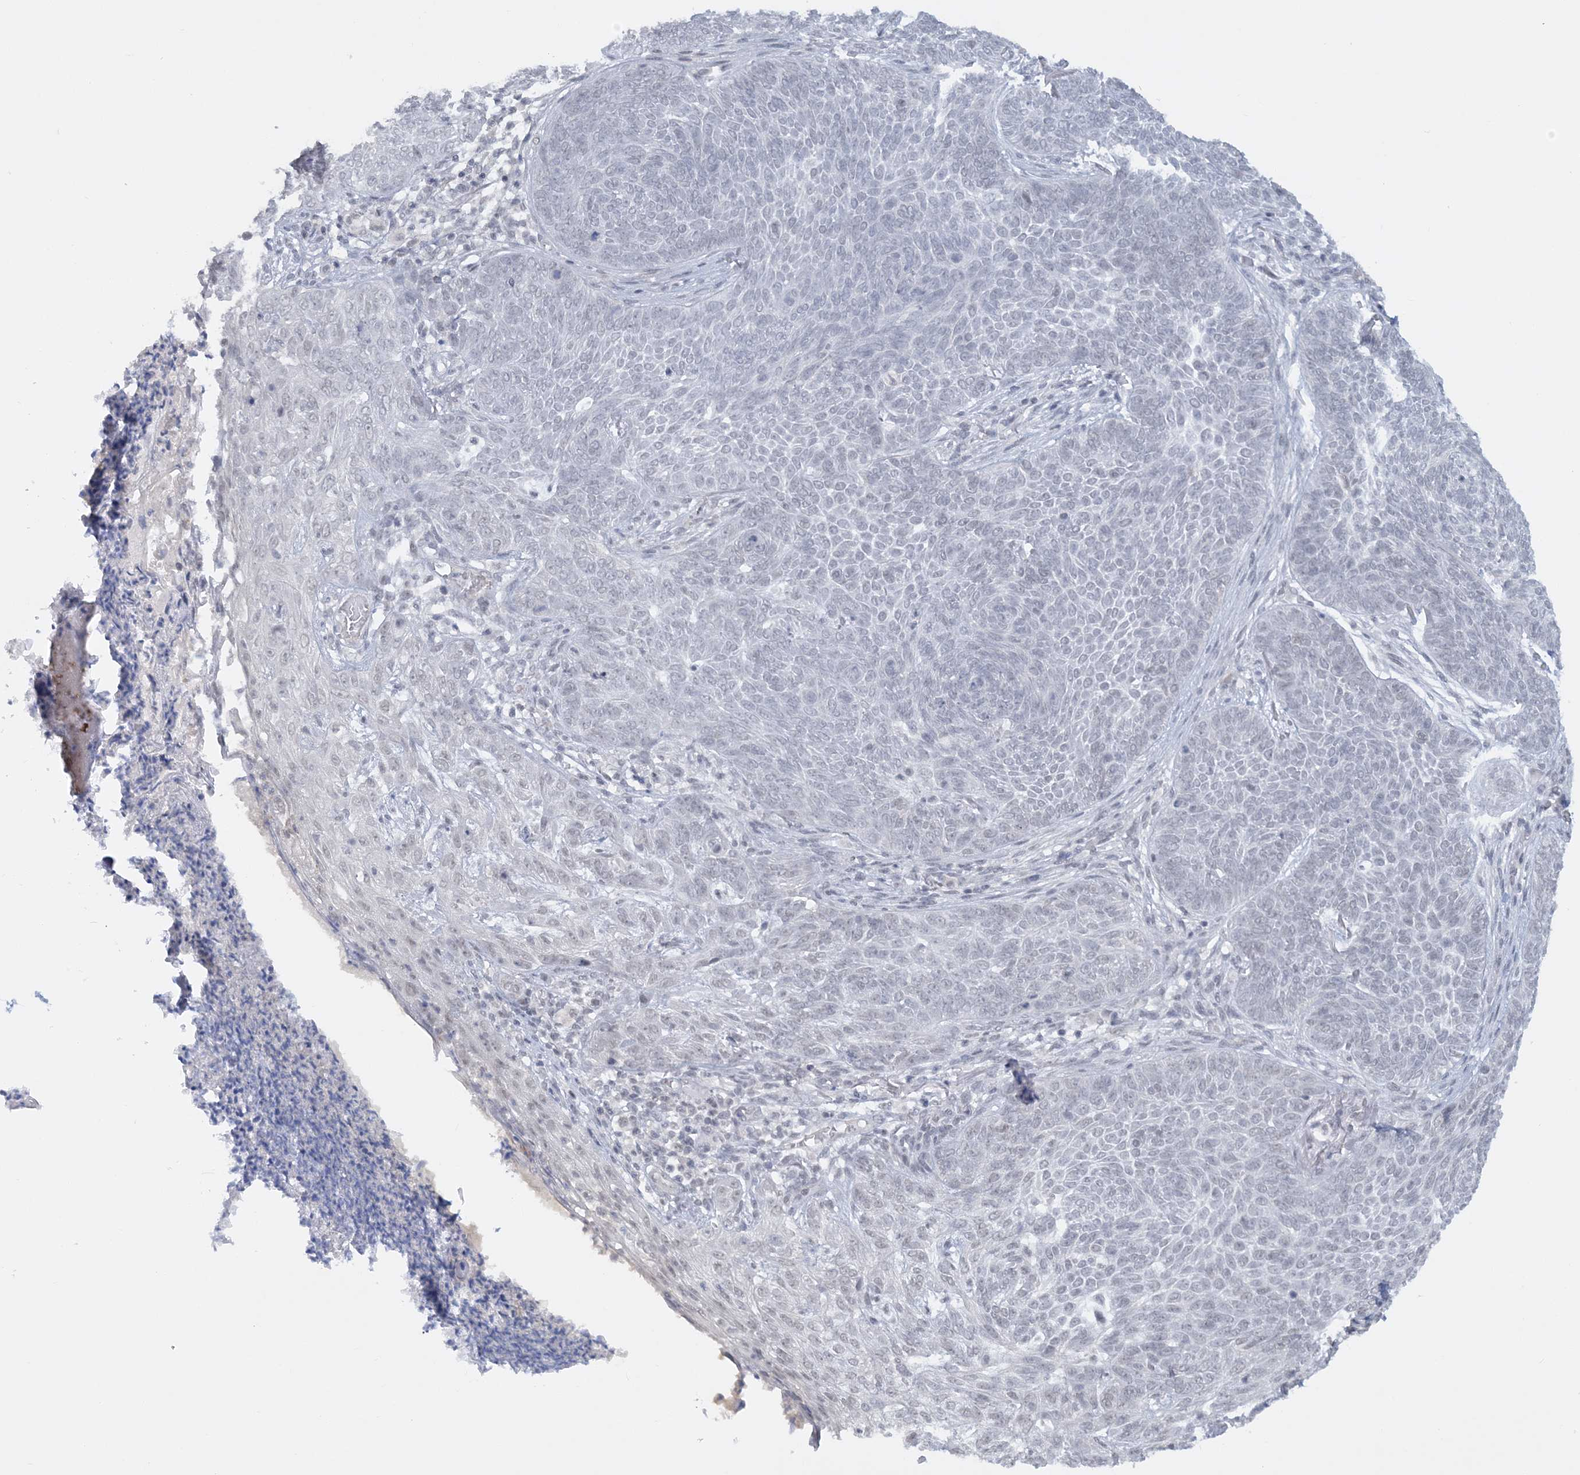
{"staining": {"intensity": "negative", "quantity": "none", "location": "none"}, "tissue": "skin cancer", "cell_type": "Tumor cells", "image_type": "cancer", "snomed": [{"axis": "morphology", "description": "Basal cell carcinoma"}, {"axis": "topography", "description": "Skin"}], "caption": "A high-resolution photomicrograph shows immunohistochemistry staining of skin cancer (basal cell carcinoma), which reveals no significant expression in tumor cells.", "gene": "KMT2D", "patient": {"sex": "male", "age": 85}}